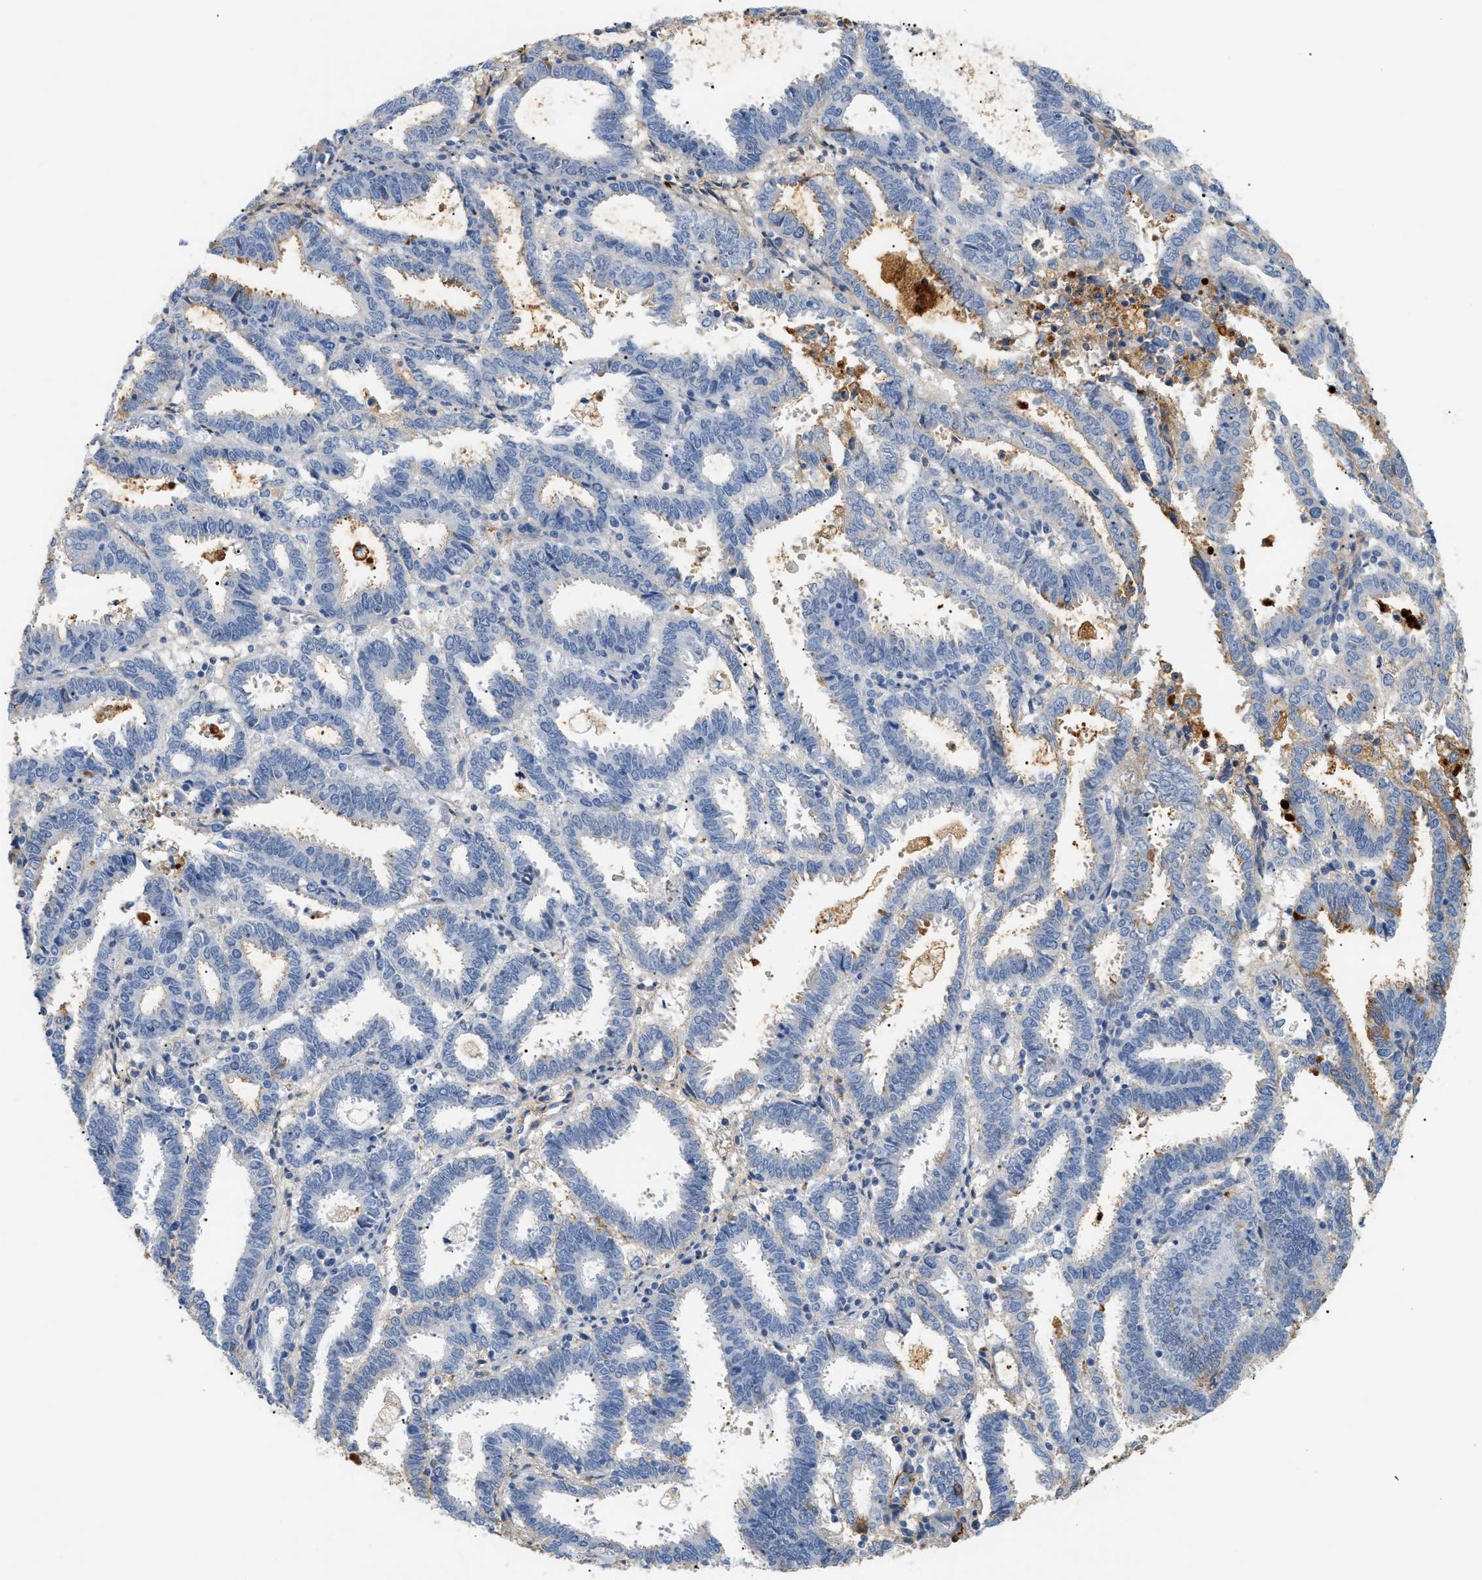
{"staining": {"intensity": "negative", "quantity": "none", "location": "none"}, "tissue": "endometrial cancer", "cell_type": "Tumor cells", "image_type": "cancer", "snomed": [{"axis": "morphology", "description": "Adenocarcinoma, NOS"}, {"axis": "topography", "description": "Uterus"}], "caption": "Immunohistochemical staining of endometrial adenocarcinoma displays no significant staining in tumor cells.", "gene": "CFH", "patient": {"sex": "female", "age": 83}}